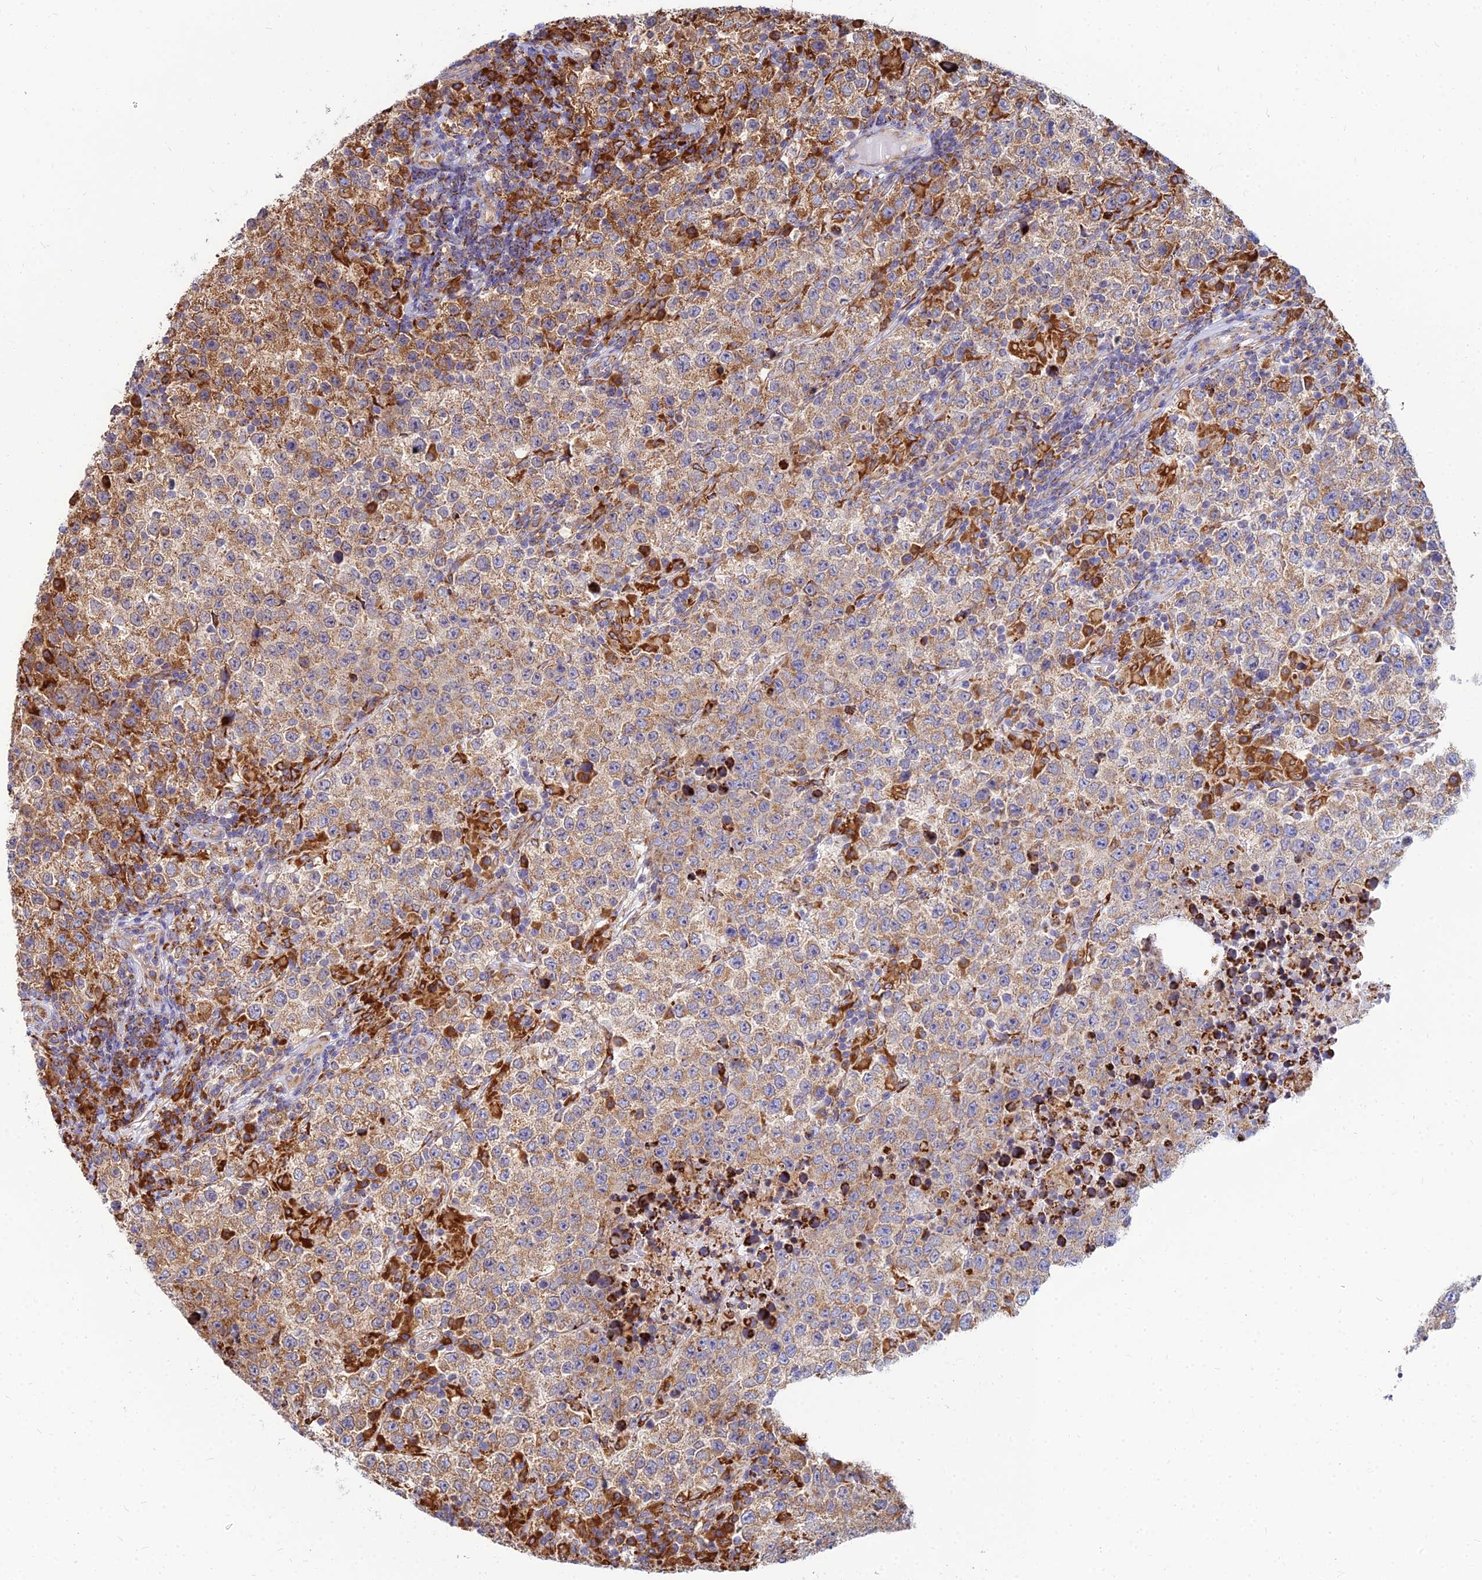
{"staining": {"intensity": "moderate", "quantity": ">75%", "location": "cytoplasmic/membranous"}, "tissue": "testis cancer", "cell_type": "Tumor cells", "image_type": "cancer", "snomed": [{"axis": "morphology", "description": "Seminoma, NOS"}, {"axis": "morphology", "description": "Carcinoma, Embryonal, NOS"}, {"axis": "topography", "description": "Testis"}], "caption": "Immunohistochemical staining of testis cancer reveals moderate cytoplasmic/membranous protein positivity in approximately >75% of tumor cells. (IHC, brightfield microscopy, high magnification).", "gene": "CCT6B", "patient": {"sex": "male", "age": 41}}